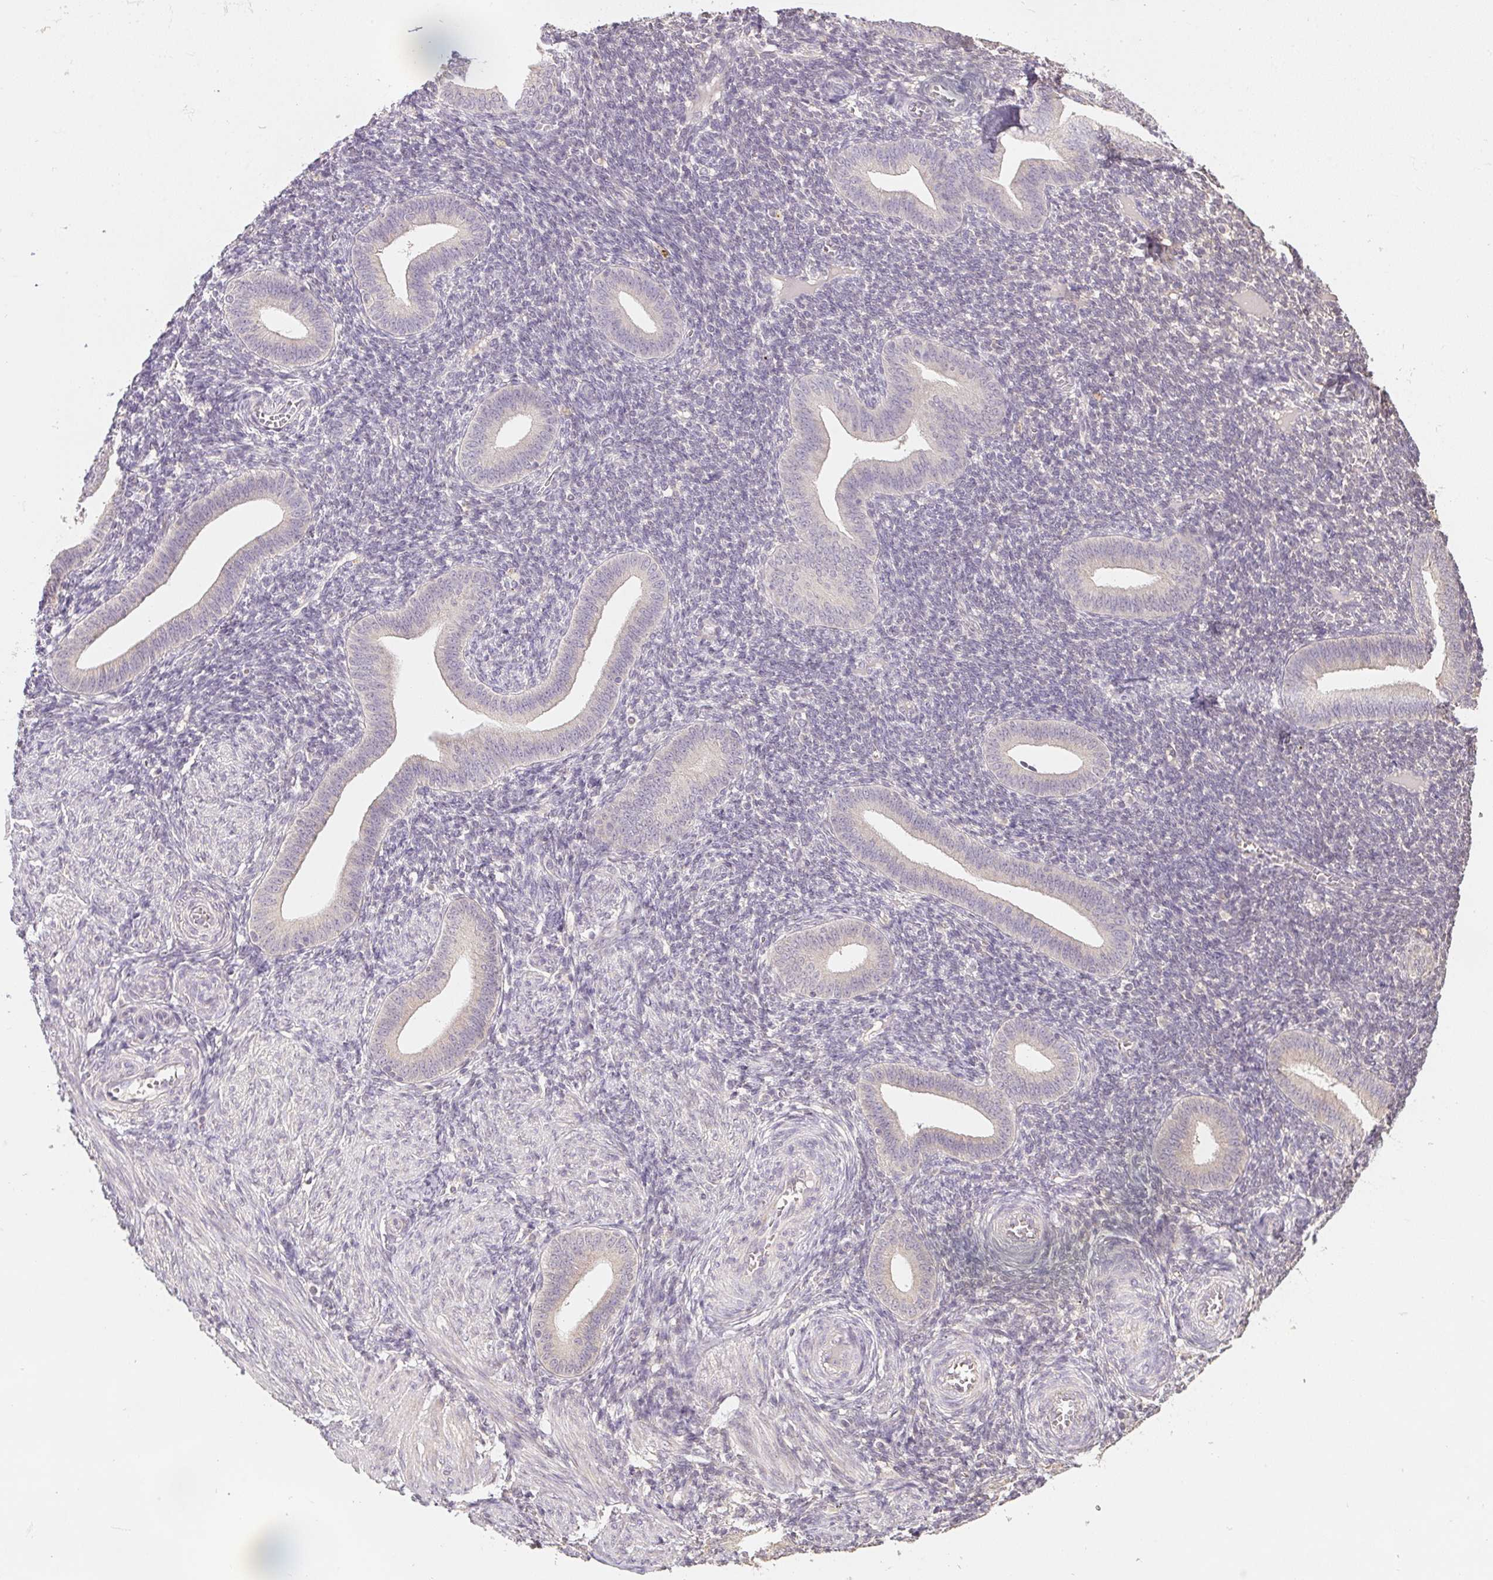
{"staining": {"intensity": "negative", "quantity": "none", "location": "none"}, "tissue": "endometrium", "cell_type": "Cells in endometrial stroma", "image_type": "normal", "snomed": [{"axis": "morphology", "description": "Normal tissue, NOS"}, {"axis": "topography", "description": "Endometrium"}], "caption": "Immunohistochemistry (IHC) histopathology image of benign endometrium stained for a protein (brown), which exhibits no expression in cells in endometrial stroma.", "gene": "ALDH8A1", "patient": {"sex": "female", "age": 25}}